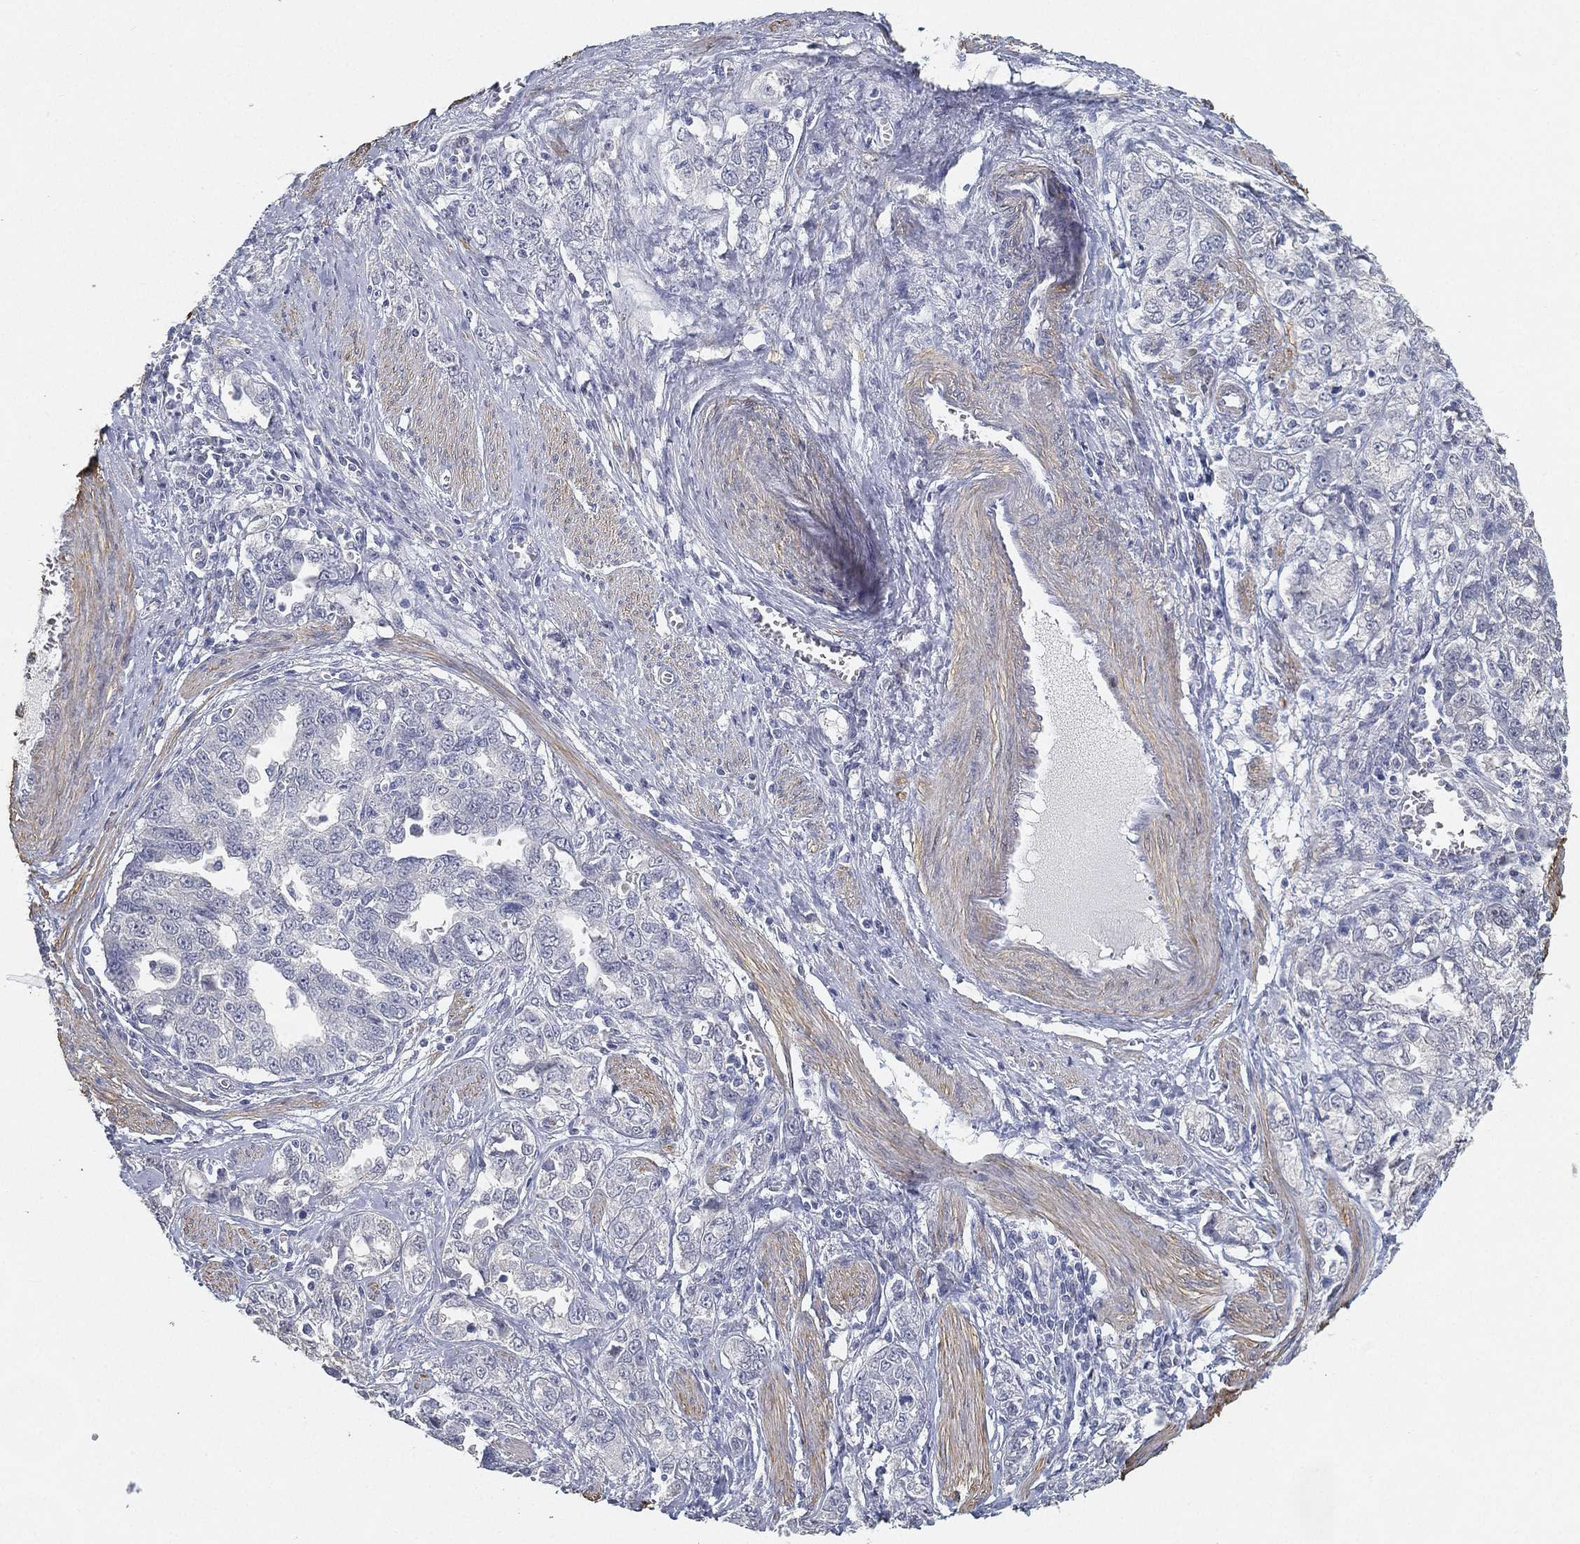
{"staining": {"intensity": "negative", "quantity": "none", "location": "none"}, "tissue": "ovarian cancer", "cell_type": "Tumor cells", "image_type": "cancer", "snomed": [{"axis": "morphology", "description": "Cystadenocarcinoma, serous, NOS"}, {"axis": "topography", "description": "Ovary"}], "caption": "The immunohistochemistry (IHC) image has no significant positivity in tumor cells of ovarian cancer tissue.", "gene": "GPR61", "patient": {"sex": "female", "age": 51}}